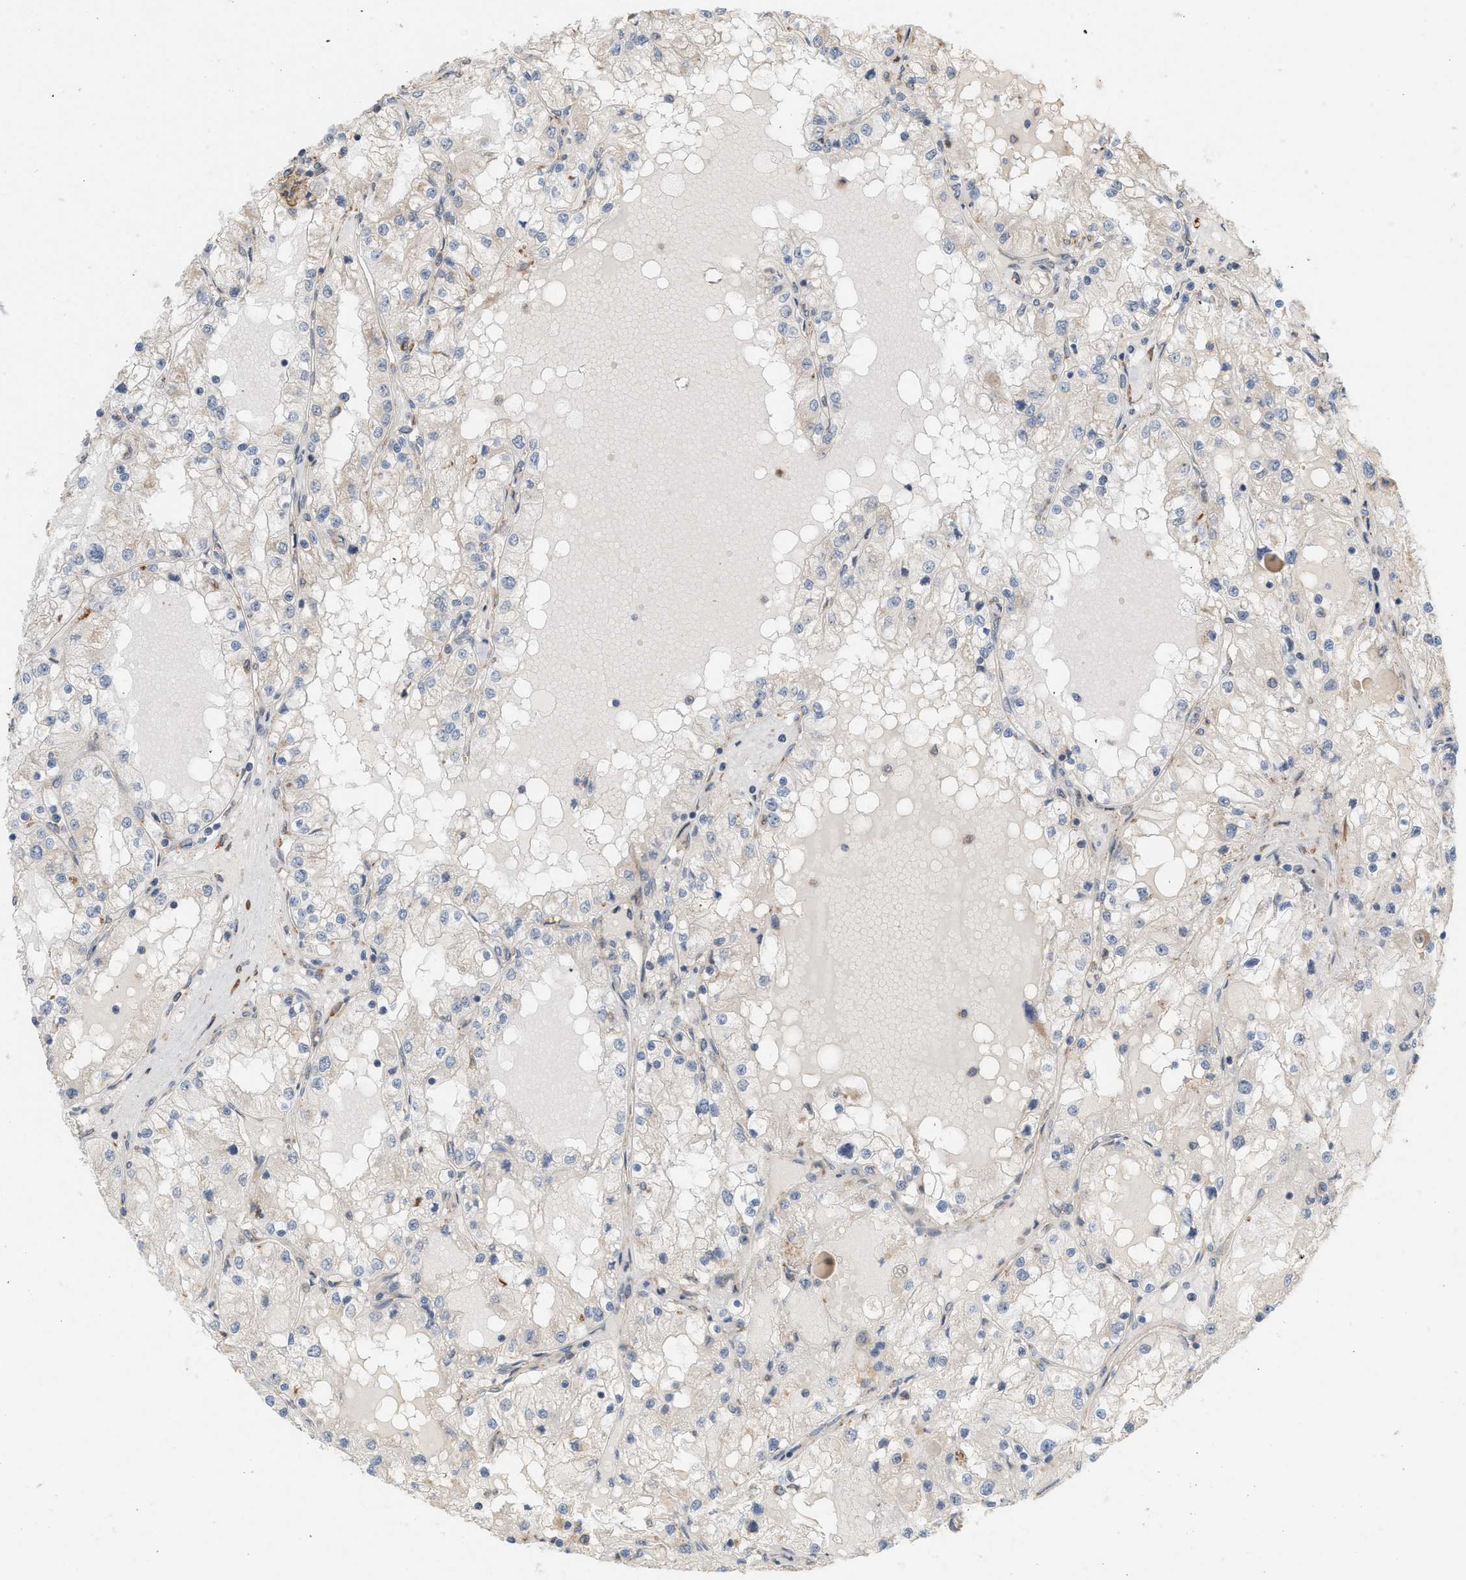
{"staining": {"intensity": "weak", "quantity": "<25%", "location": "cytoplasmic/membranous"}, "tissue": "renal cancer", "cell_type": "Tumor cells", "image_type": "cancer", "snomed": [{"axis": "morphology", "description": "Adenocarcinoma, NOS"}, {"axis": "topography", "description": "Kidney"}], "caption": "A micrograph of human renal cancer is negative for staining in tumor cells.", "gene": "SVOP", "patient": {"sex": "male", "age": 68}}